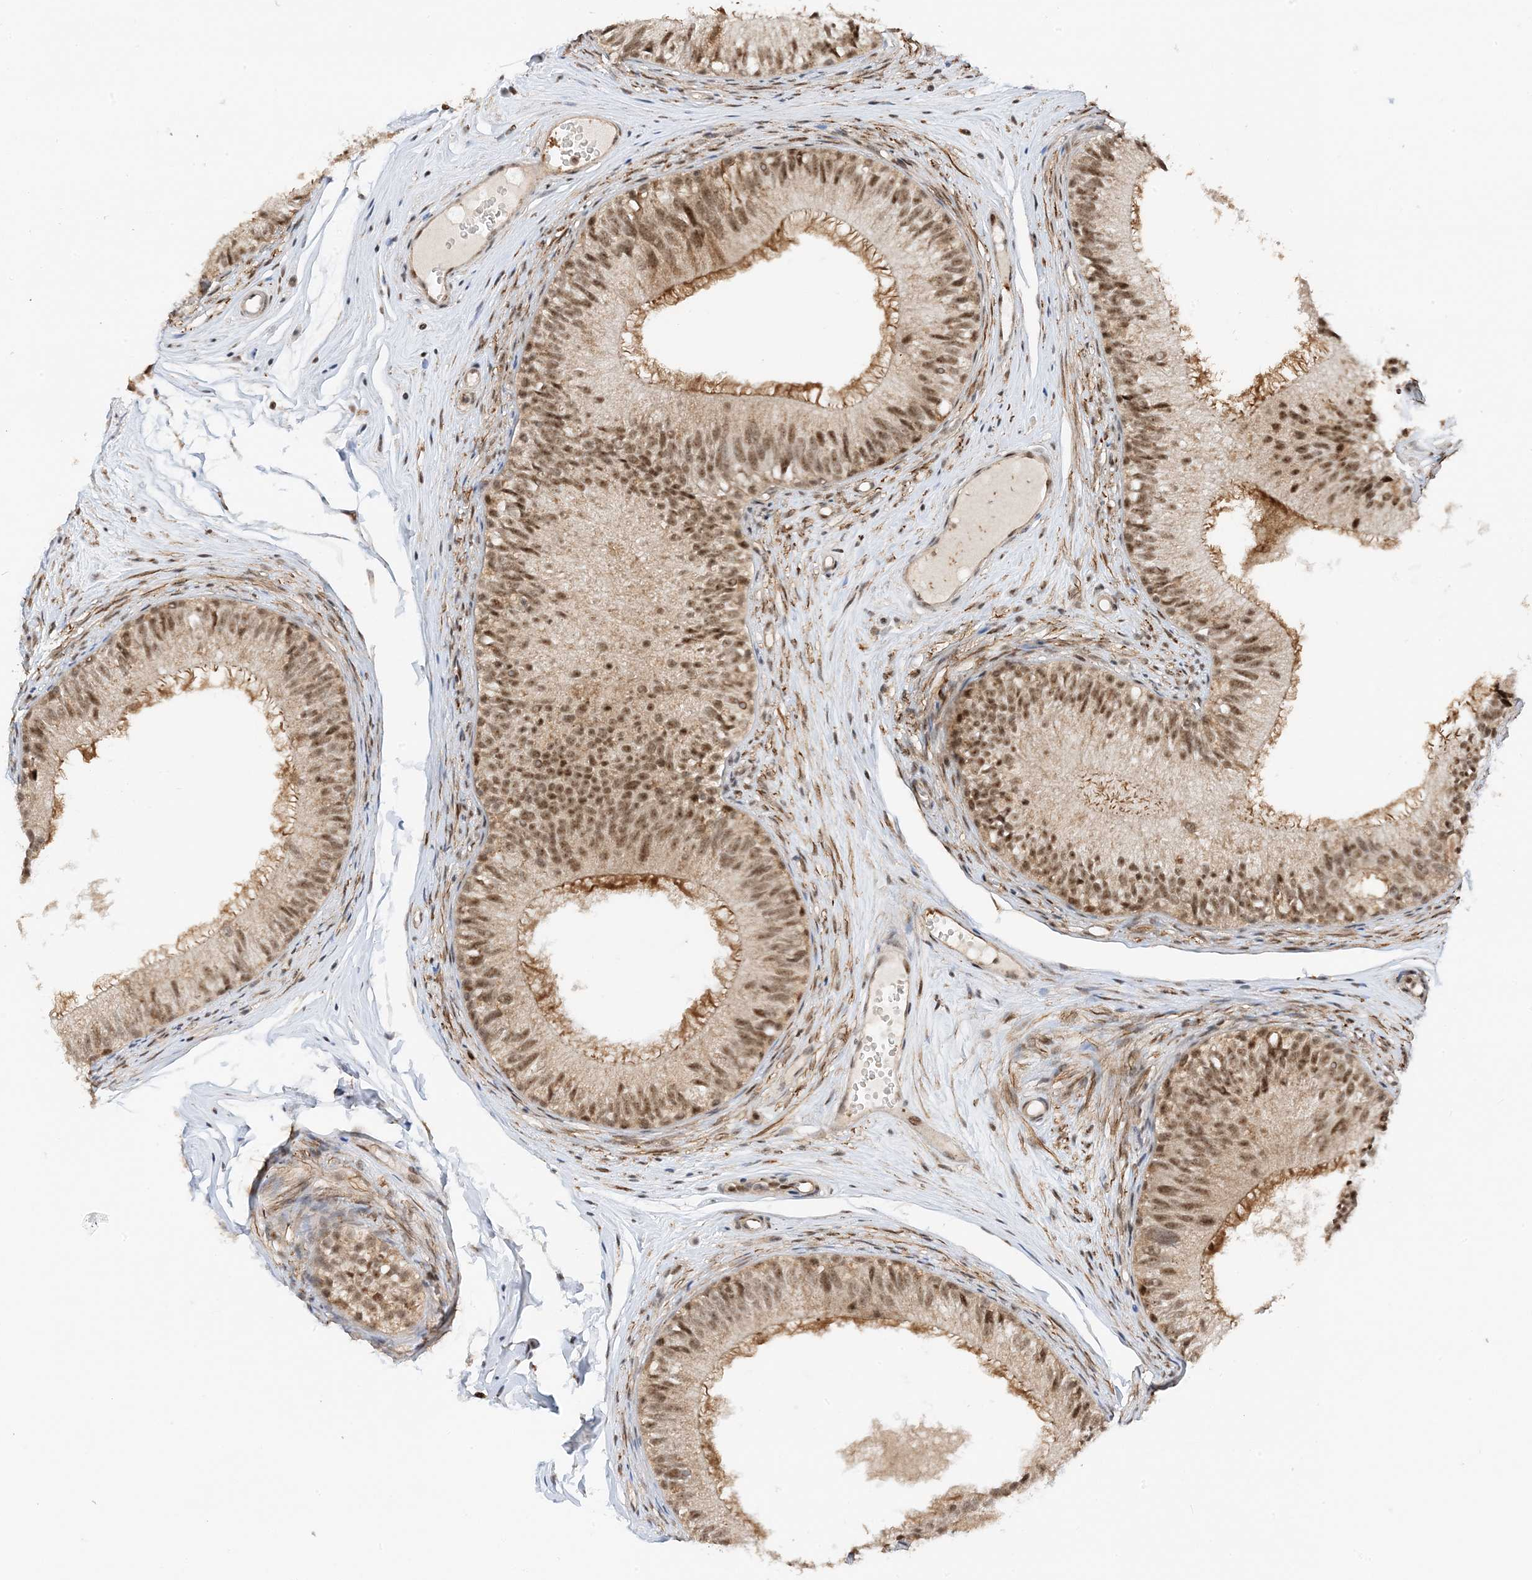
{"staining": {"intensity": "moderate", "quantity": ">75%", "location": "cytoplasmic/membranous,nuclear"}, "tissue": "epididymis", "cell_type": "Glandular cells", "image_type": "normal", "snomed": [{"axis": "morphology", "description": "Normal tissue, NOS"}, {"axis": "morphology", "description": "Seminoma in situ"}, {"axis": "topography", "description": "Testis"}, {"axis": "topography", "description": "Epididymis"}], "caption": "High-power microscopy captured an immunohistochemistry micrograph of unremarkable epididymis, revealing moderate cytoplasmic/membranous,nuclear expression in approximately >75% of glandular cells.", "gene": "TATDN3", "patient": {"sex": "male", "age": 28}}